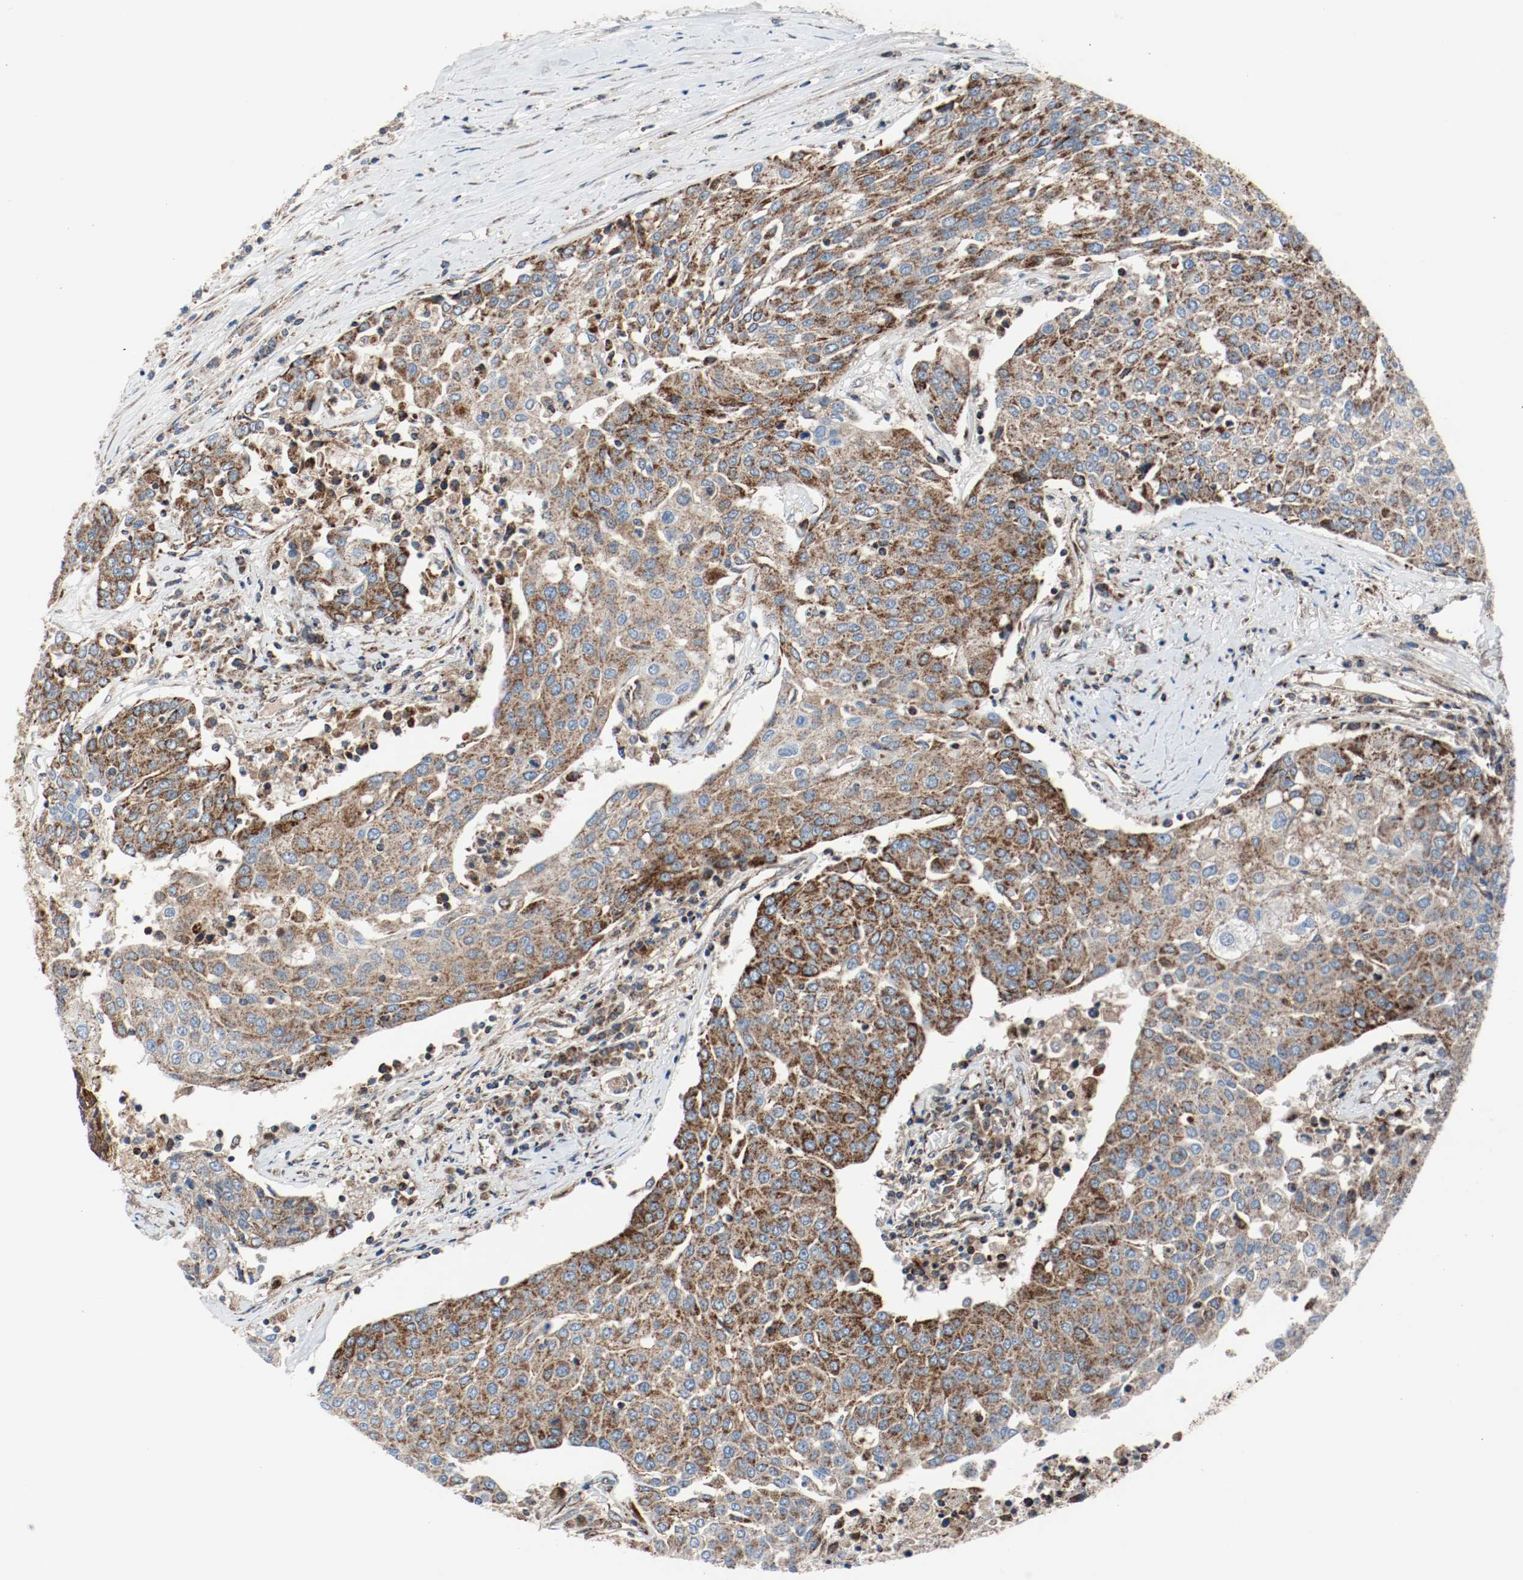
{"staining": {"intensity": "strong", "quantity": ">75%", "location": "cytoplasmic/membranous"}, "tissue": "urothelial cancer", "cell_type": "Tumor cells", "image_type": "cancer", "snomed": [{"axis": "morphology", "description": "Urothelial carcinoma, High grade"}, {"axis": "topography", "description": "Urinary bladder"}], "caption": "Immunohistochemistry (IHC) micrograph of neoplastic tissue: human urothelial cancer stained using immunohistochemistry (IHC) demonstrates high levels of strong protein expression localized specifically in the cytoplasmic/membranous of tumor cells, appearing as a cytoplasmic/membranous brown color.", "gene": "TXNRD1", "patient": {"sex": "female", "age": 85}}